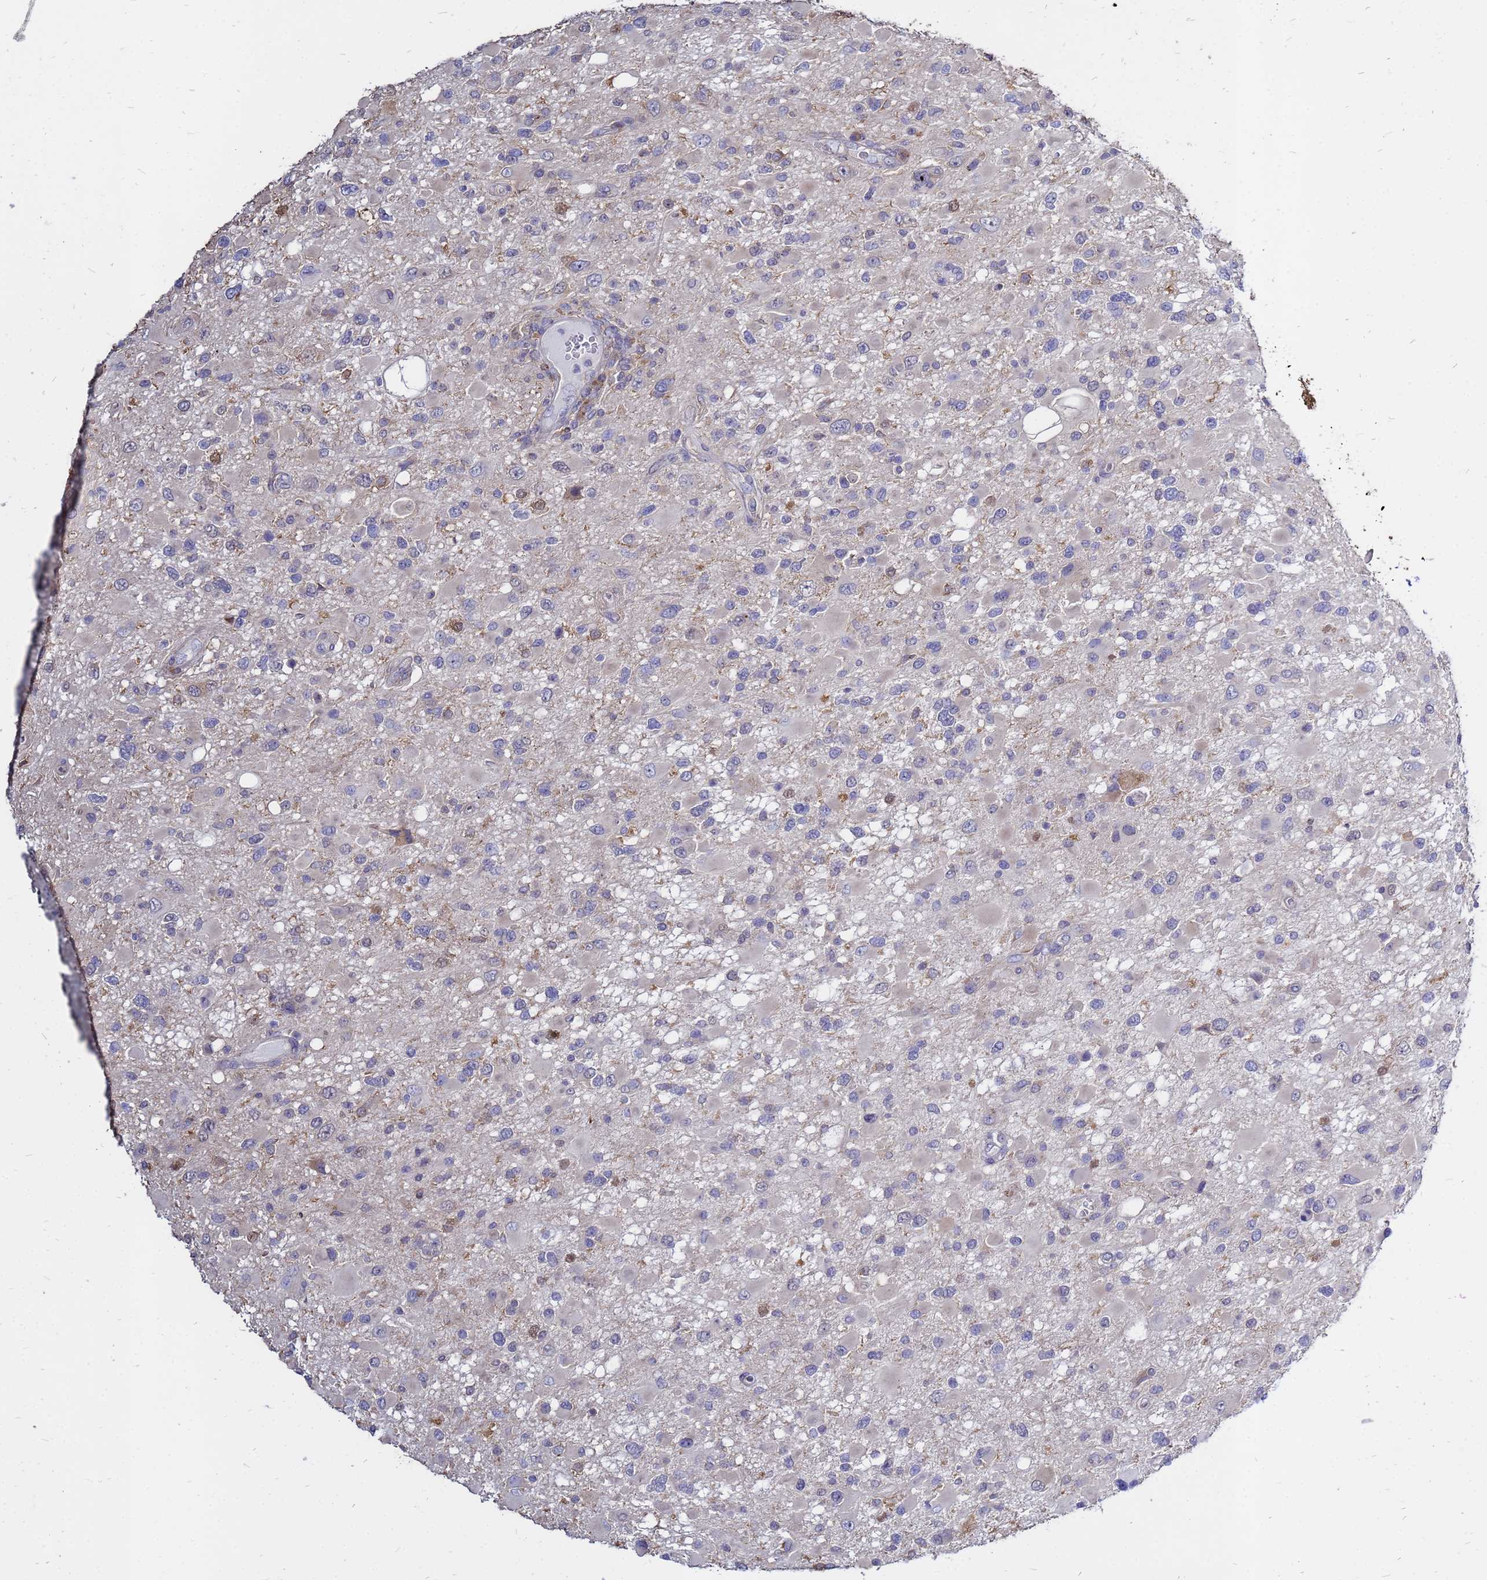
{"staining": {"intensity": "negative", "quantity": "none", "location": "none"}, "tissue": "glioma", "cell_type": "Tumor cells", "image_type": "cancer", "snomed": [{"axis": "morphology", "description": "Glioma, malignant, High grade"}, {"axis": "topography", "description": "Brain"}], "caption": "IHC of glioma reveals no expression in tumor cells. (Stains: DAB (3,3'-diaminobenzidine) IHC with hematoxylin counter stain, Microscopy: brightfield microscopy at high magnification).", "gene": "MOB2", "patient": {"sex": "male", "age": 53}}